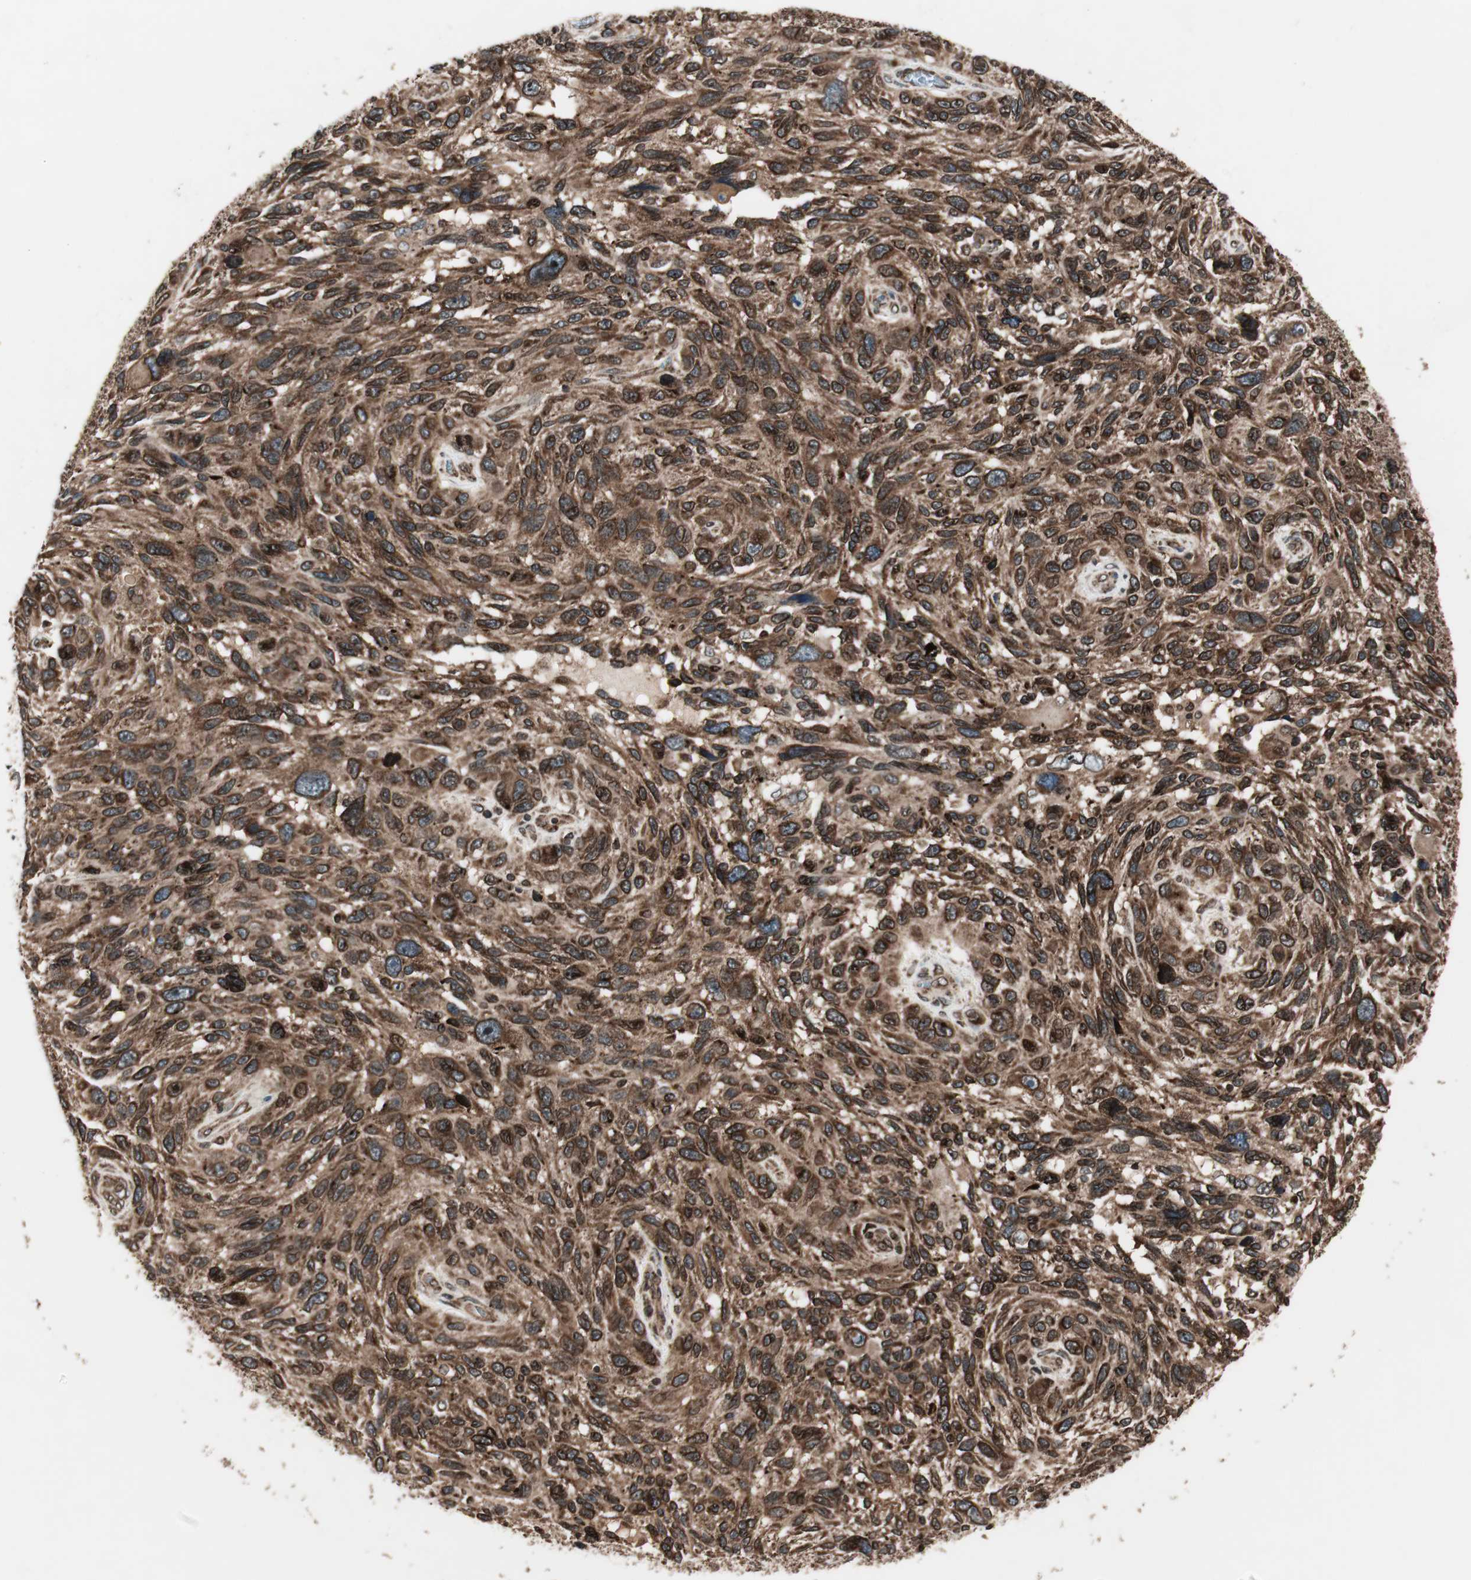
{"staining": {"intensity": "strong", "quantity": ">75%", "location": "cytoplasmic/membranous,nuclear"}, "tissue": "melanoma", "cell_type": "Tumor cells", "image_type": "cancer", "snomed": [{"axis": "morphology", "description": "Malignant melanoma, NOS"}, {"axis": "topography", "description": "Skin"}], "caption": "Protein analysis of malignant melanoma tissue displays strong cytoplasmic/membranous and nuclear expression in about >75% of tumor cells. (Stains: DAB (3,3'-diaminobenzidine) in brown, nuclei in blue, Microscopy: brightfield microscopy at high magnification).", "gene": "NUP62", "patient": {"sex": "male", "age": 53}}